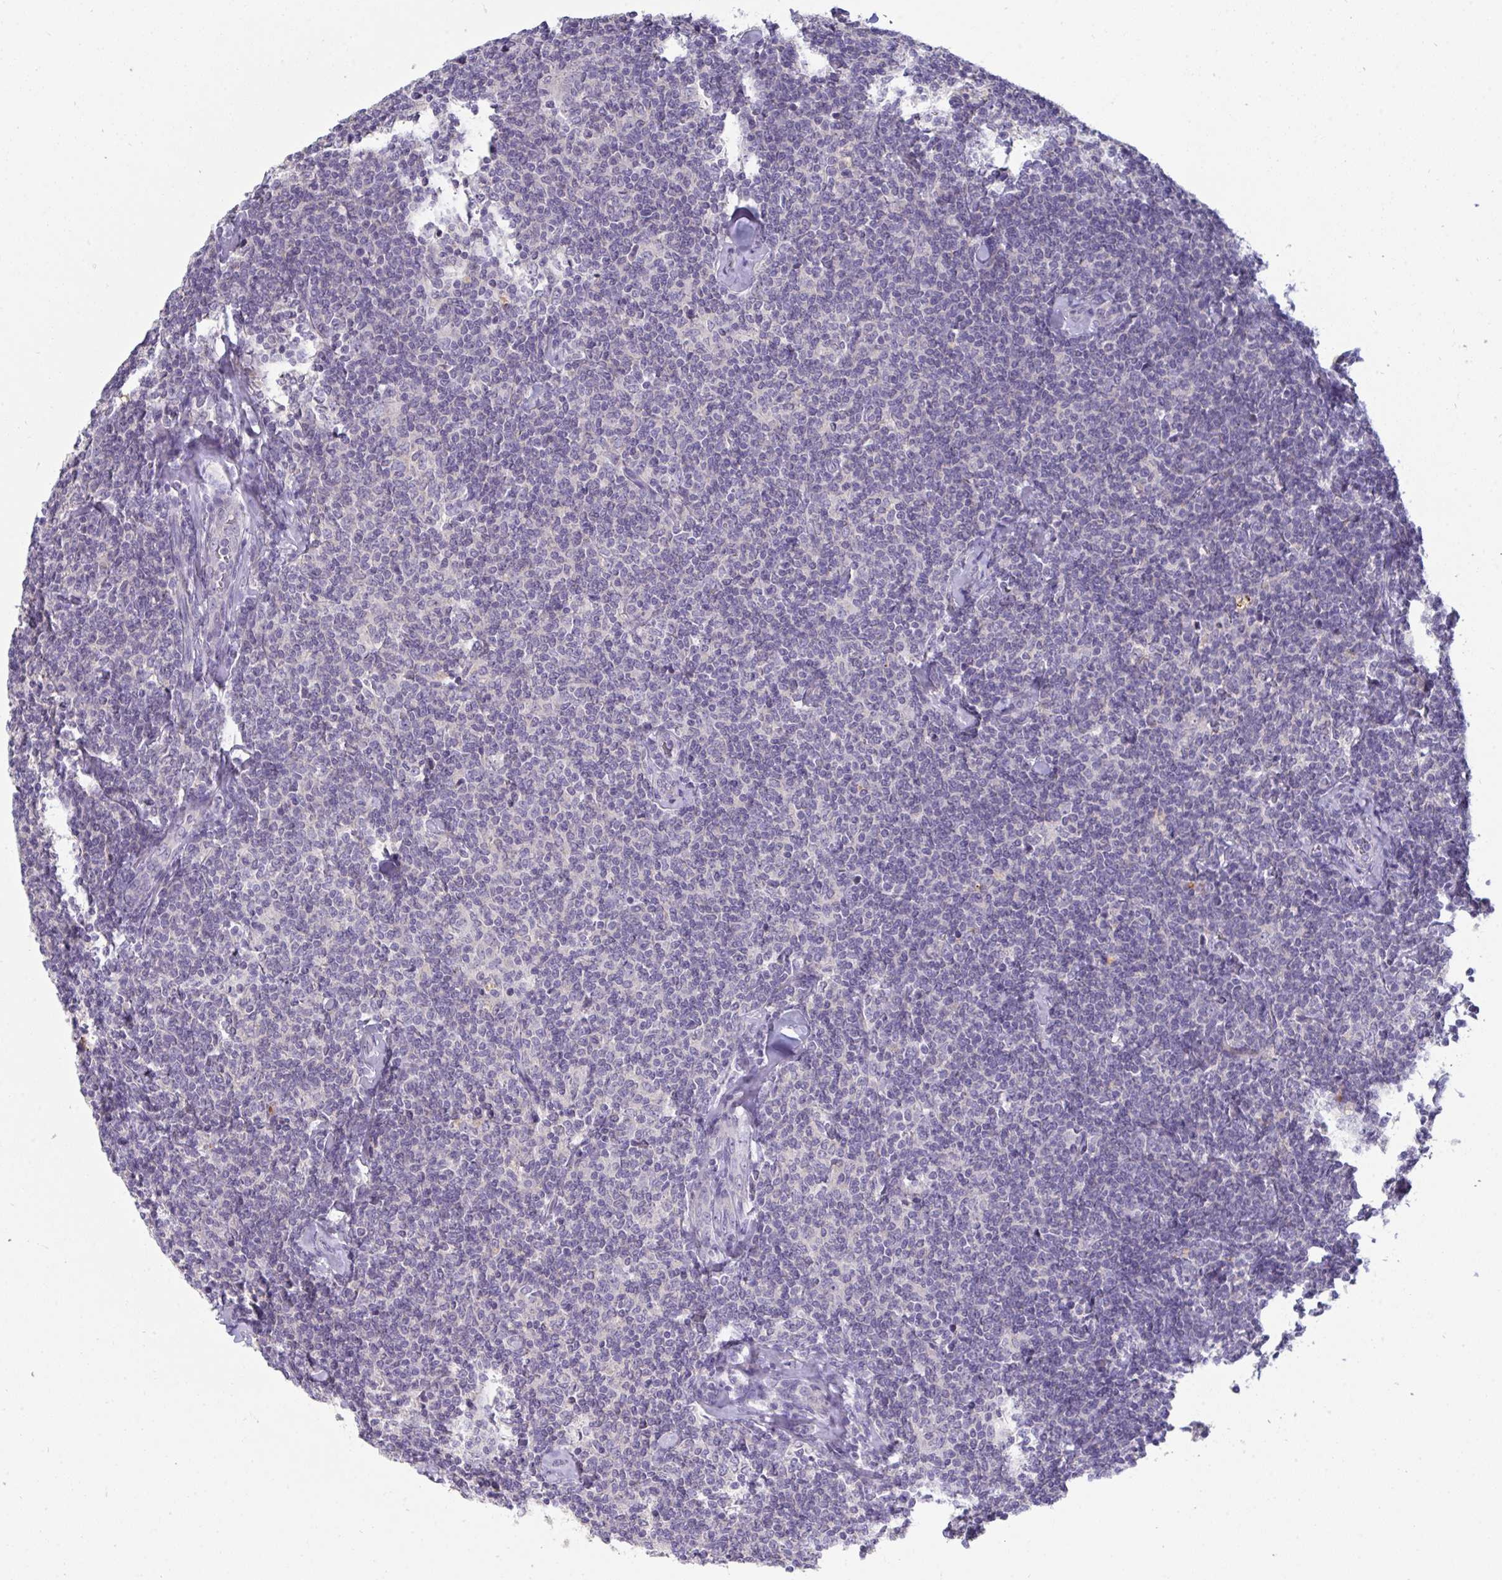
{"staining": {"intensity": "negative", "quantity": "none", "location": "none"}, "tissue": "lymphoma", "cell_type": "Tumor cells", "image_type": "cancer", "snomed": [{"axis": "morphology", "description": "Malignant lymphoma, non-Hodgkin's type, Low grade"}, {"axis": "topography", "description": "Lymph node"}], "caption": "High power microscopy image of an IHC image of malignant lymphoma, non-Hodgkin's type (low-grade), revealing no significant positivity in tumor cells.", "gene": "HGFAC", "patient": {"sex": "female", "age": 56}}